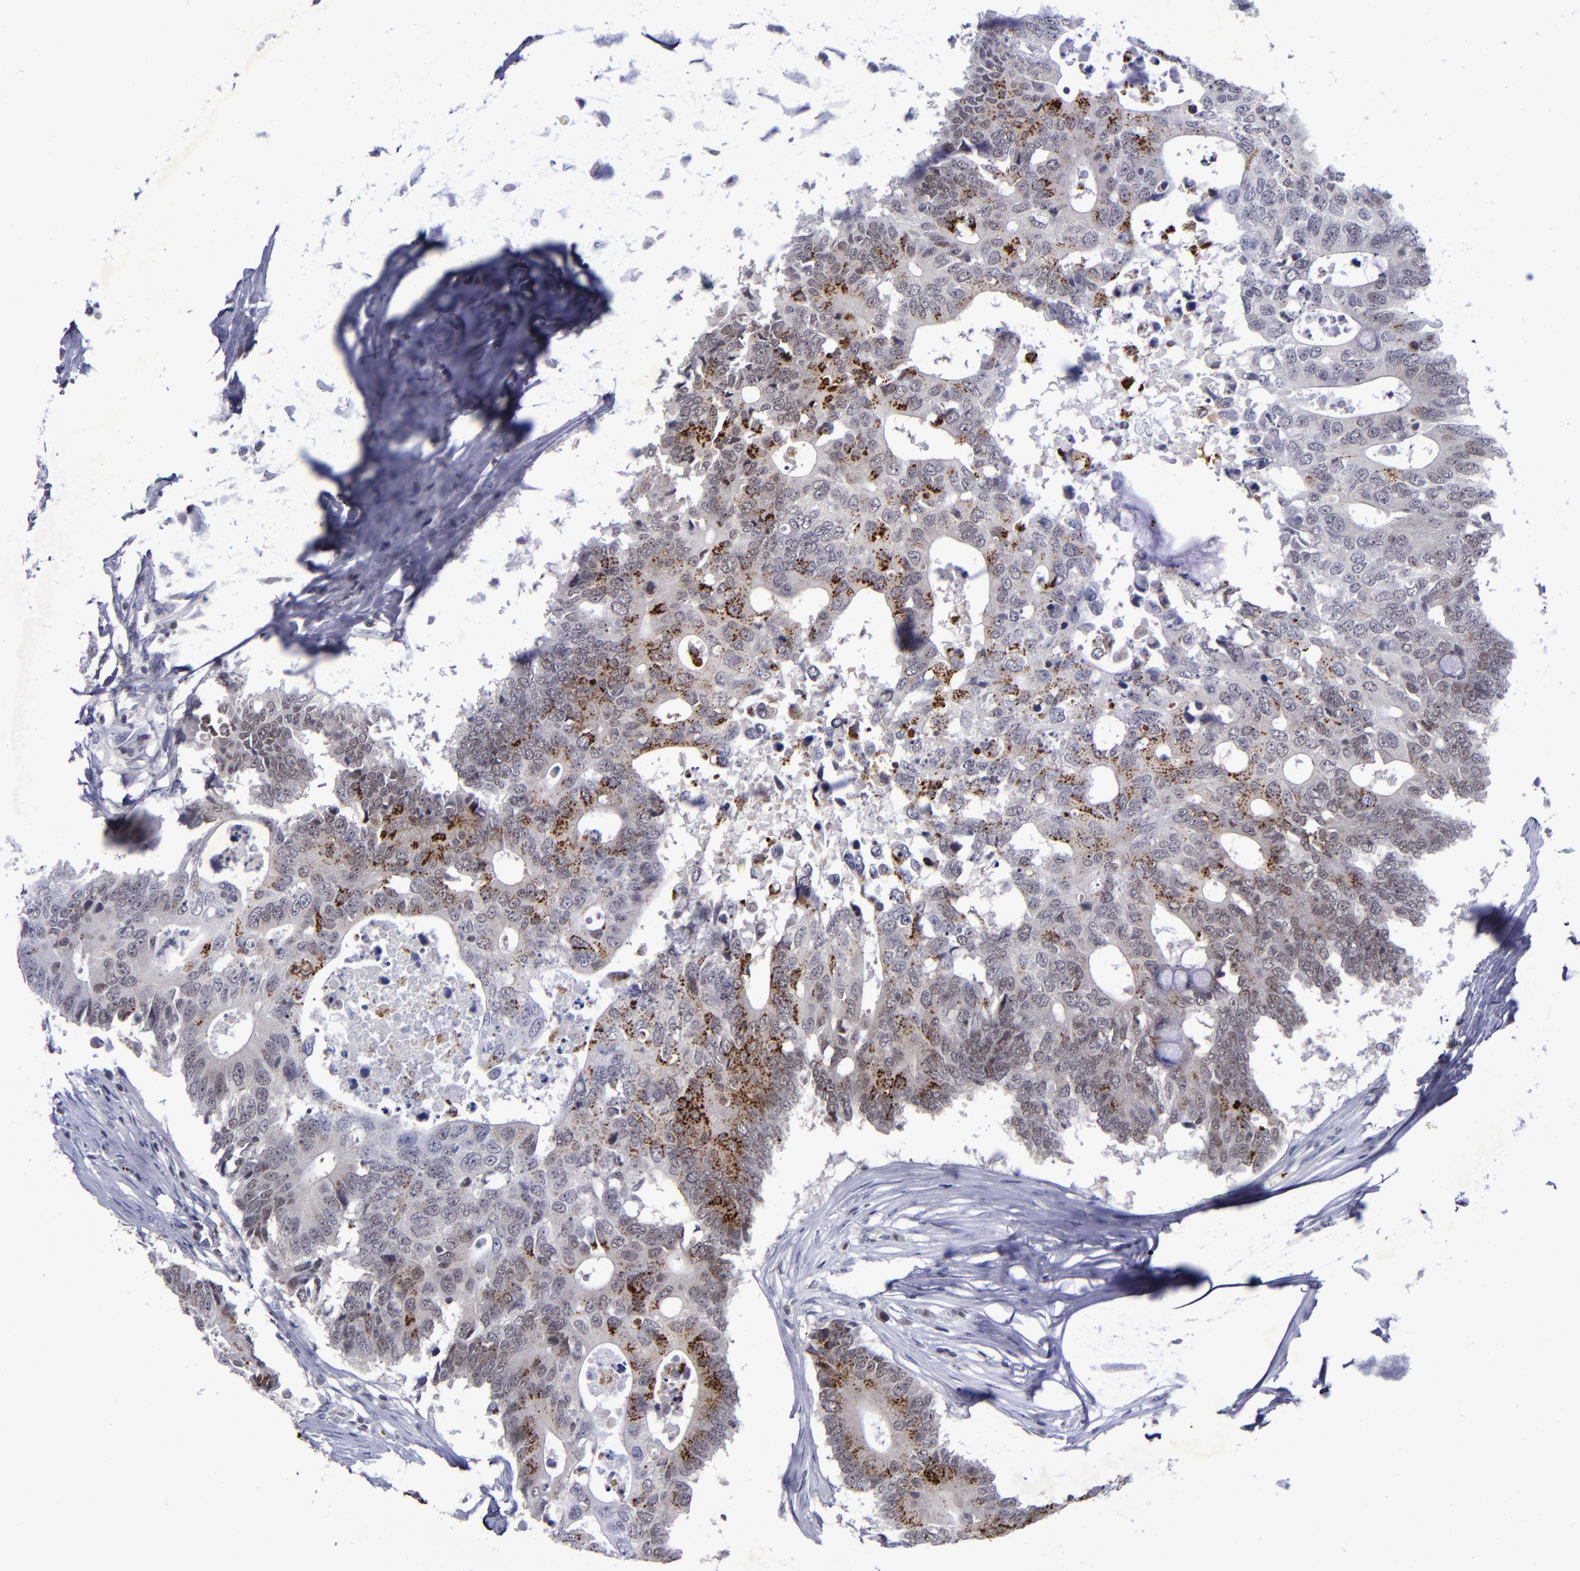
{"staining": {"intensity": "moderate", "quantity": ">75%", "location": "nuclear"}, "tissue": "colorectal cancer", "cell_type": "Tumor cells", "image_type": "cancer", "snomed": [{"axis": "morphology", "description": "Adenocarcinoma, NOS"}, {"axis": "topography", "description": "Colon"}], "caption": "Adenocarcinoma (colorectal) stained with a protein marker exhibits moderate staining in tumor cells.", "gene": "MGMT", "patient": {"sex": "male", "age": 71}}